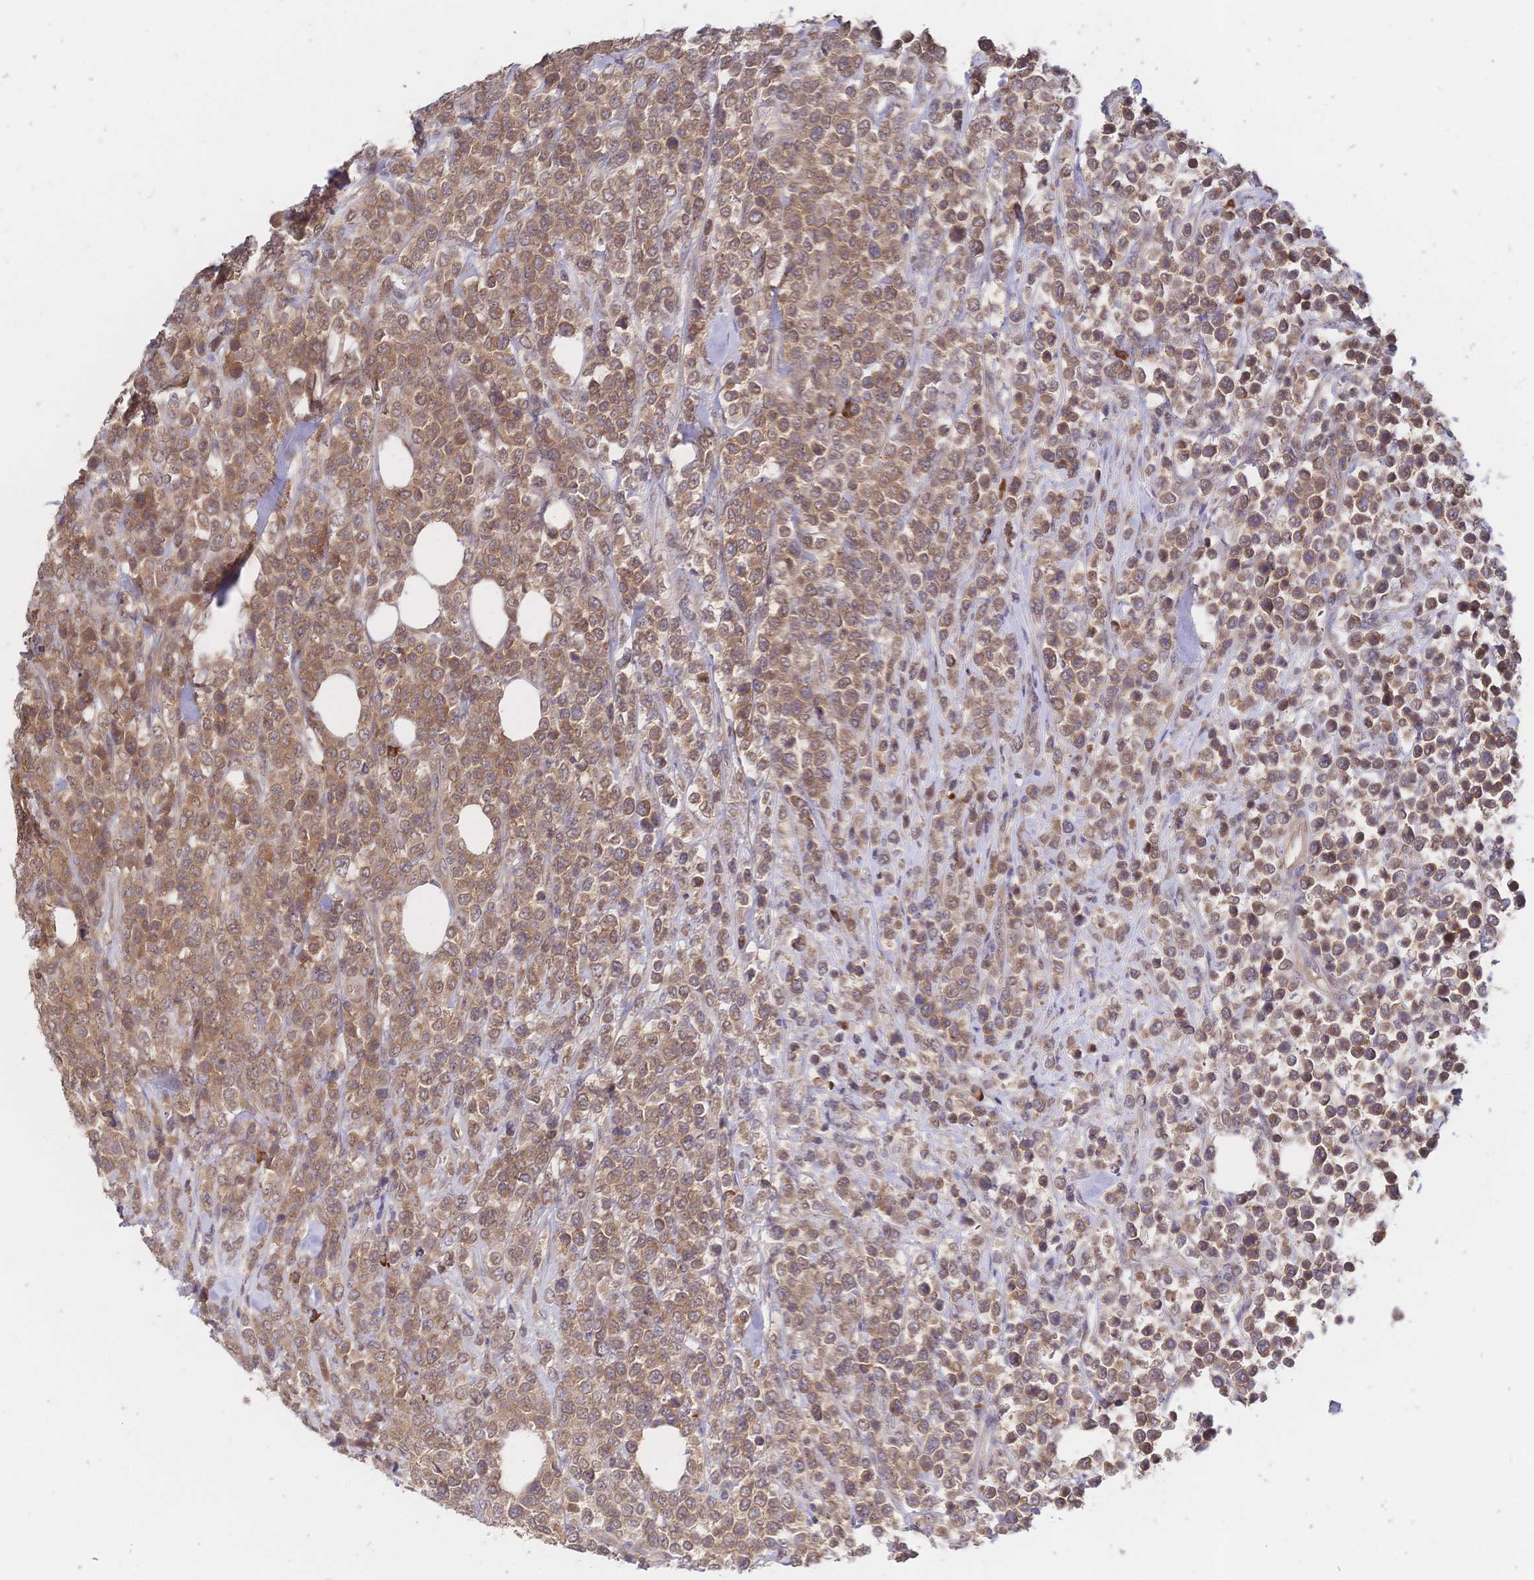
{"staining": {"intensity": "moderate", "quantity": ">75%", "location": "cytoplasmic/membranous"}, "tissue": "lymphoma", "cell_type": "Tumor cells", "image_type": "cancer", "snomed": [{"axis": "morphology", "description": "Malignant lymphoma, non-Hodgkin's type, High grade"}, {"axis": "topography", "description": "Soft tissue"}], "caption": "IHC photomicrograph of lymphoma stained for a protein (brown), which exhibits medium levels of moderate cytoplasmic/membranous expression in about >75% of tumor cells.", "gene": "LMO4", "patient": {"sex": "female", "age": 56}}